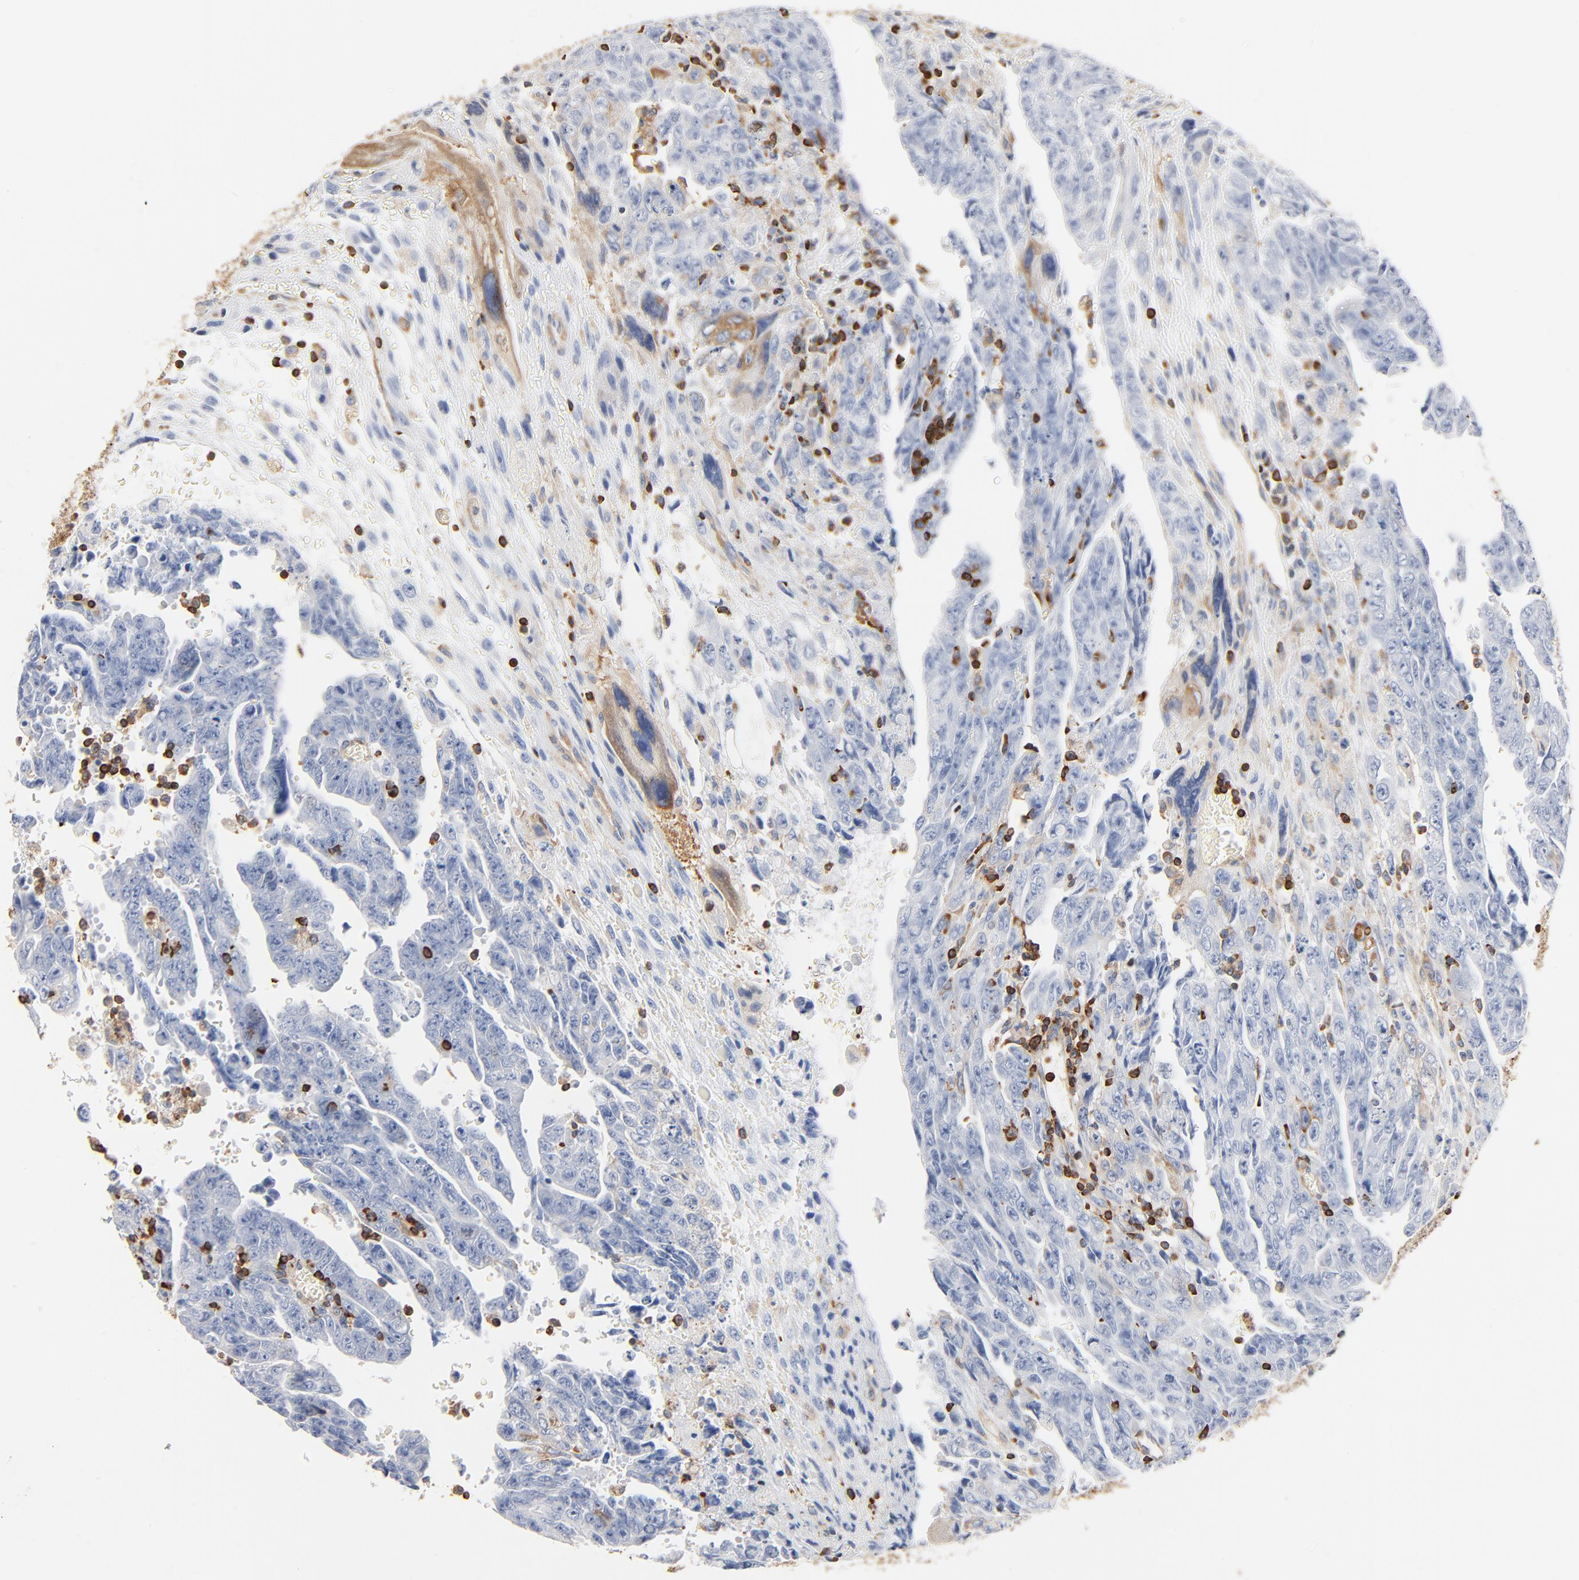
{"staining": {"intensity": "negative", "quantity": "none", "location": "none"}, "tissue": "testis cancer", "cell_type": "Tumor cells", "image_type": "cancer", "snomed": [{"axis": "morphology", "description": "Carcinoma, Embryonal, NOS"}, {"axis": "topography", "description": "Testis"}], "caption": "High magnification brightfield microscopy of embryonal carcinoma (testis) stained with DAB (brown) and counterstained with hematoxylin (blue): tumor cells show no significant staining. (DAB (3,3'-diaminobenzidine) IHC visualized using brightfield microscopy, high magnification).", "gene": "SH3KBP1", "patient": {"sex": "male", "age": 28}}